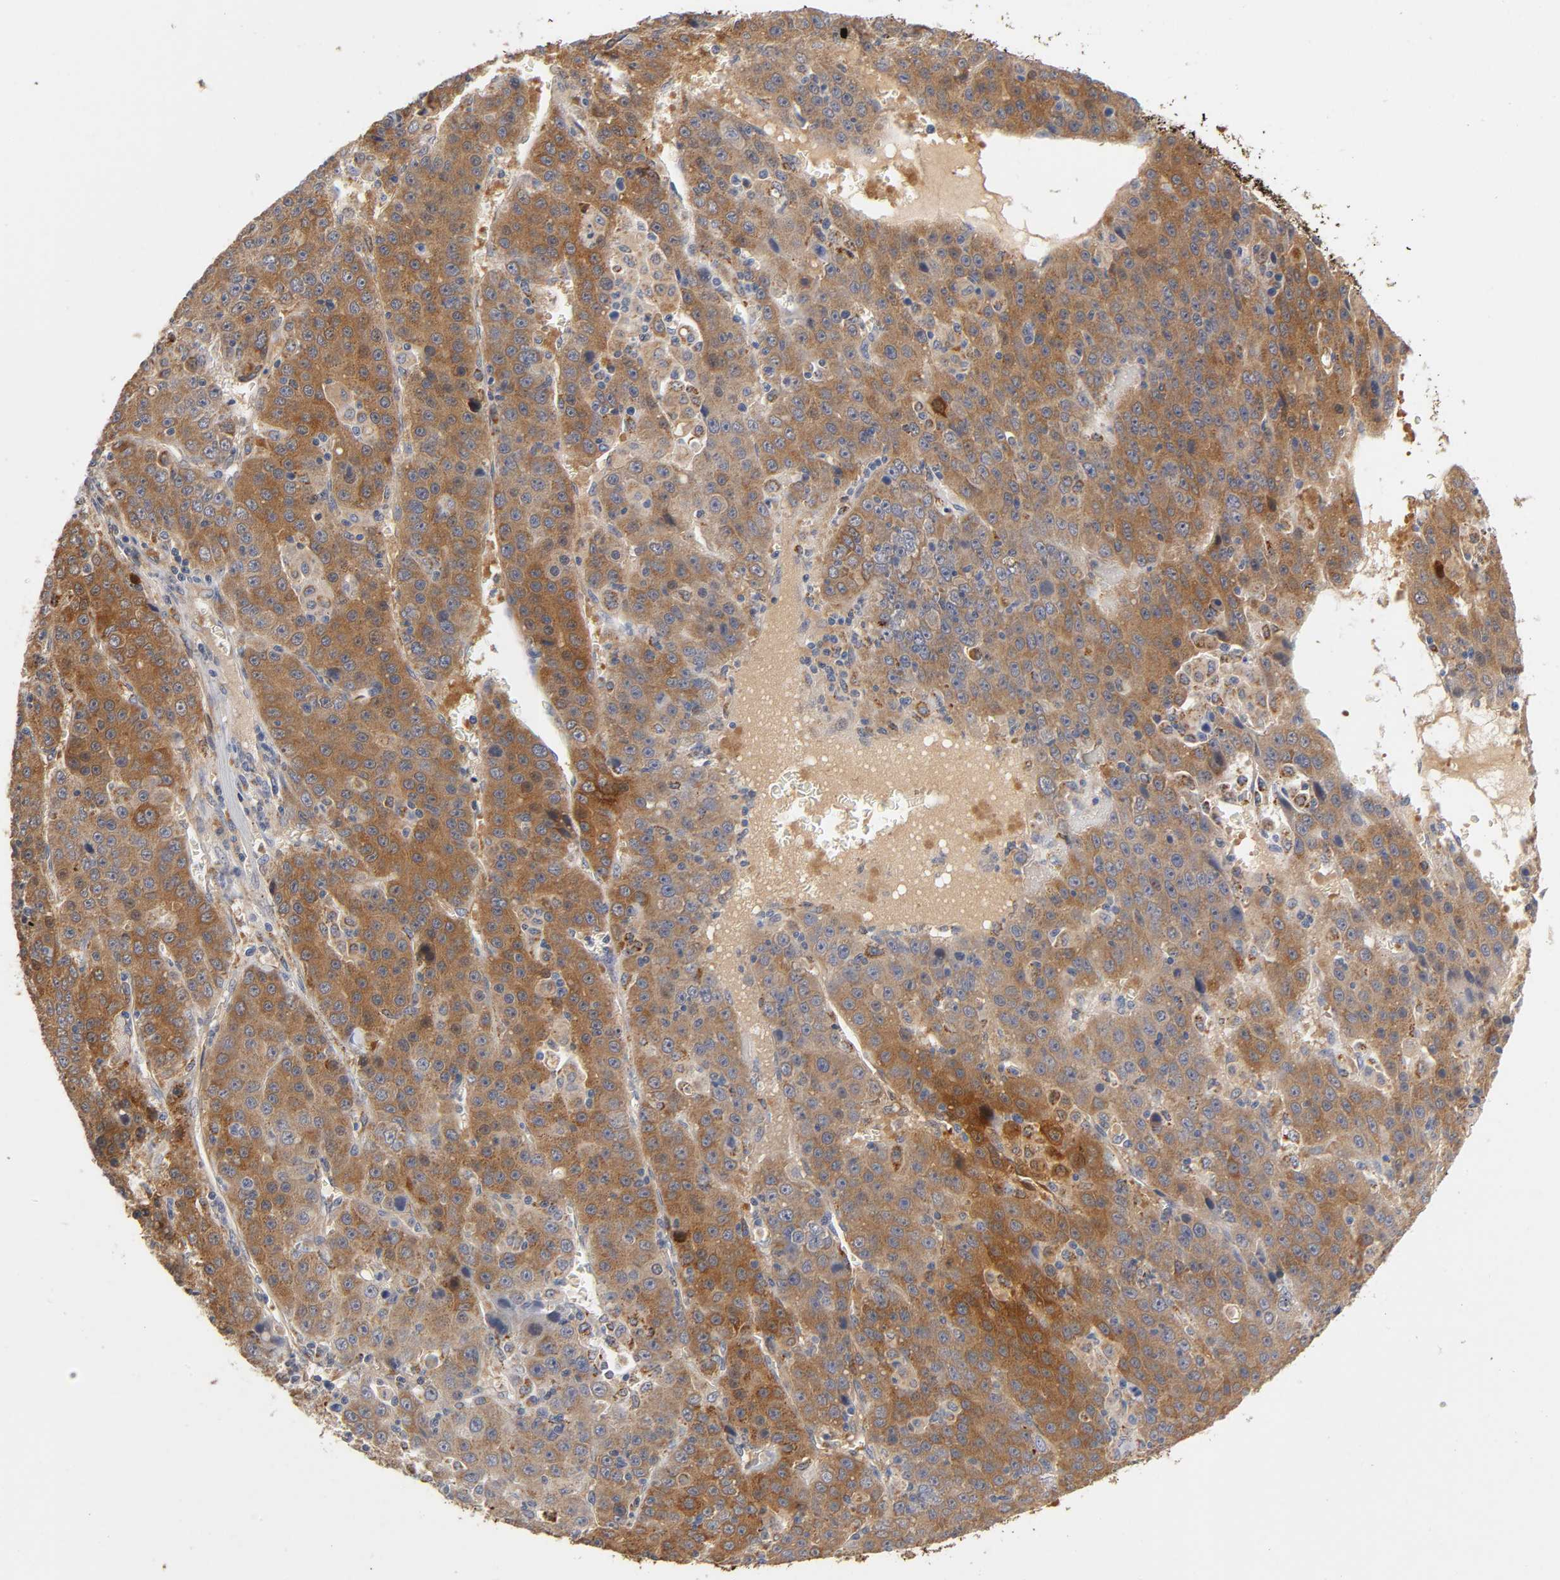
{"staining": {"intensity": "strong", "quantity": ">75%", "location": "cytoplasmic/membranous"}, "tissue": "liver cancer", "cell_type": "Tumor cells", "image_type": "cancer", "snomed": [{"axis": "morphology", "description": "Carcinoma, Hepatocellular, NOS"}, {"axis": "topography", "description": "Liver"}], "caption": "A brown stain labels strong cytoplasmic/membranous positivity of a protein in liver cancer tumor cells. The protein of interest is shown in brown color, while the nuclei are stained blue.", "gene": "ISG15", "patient": {"sex": "female", "age": 53}}